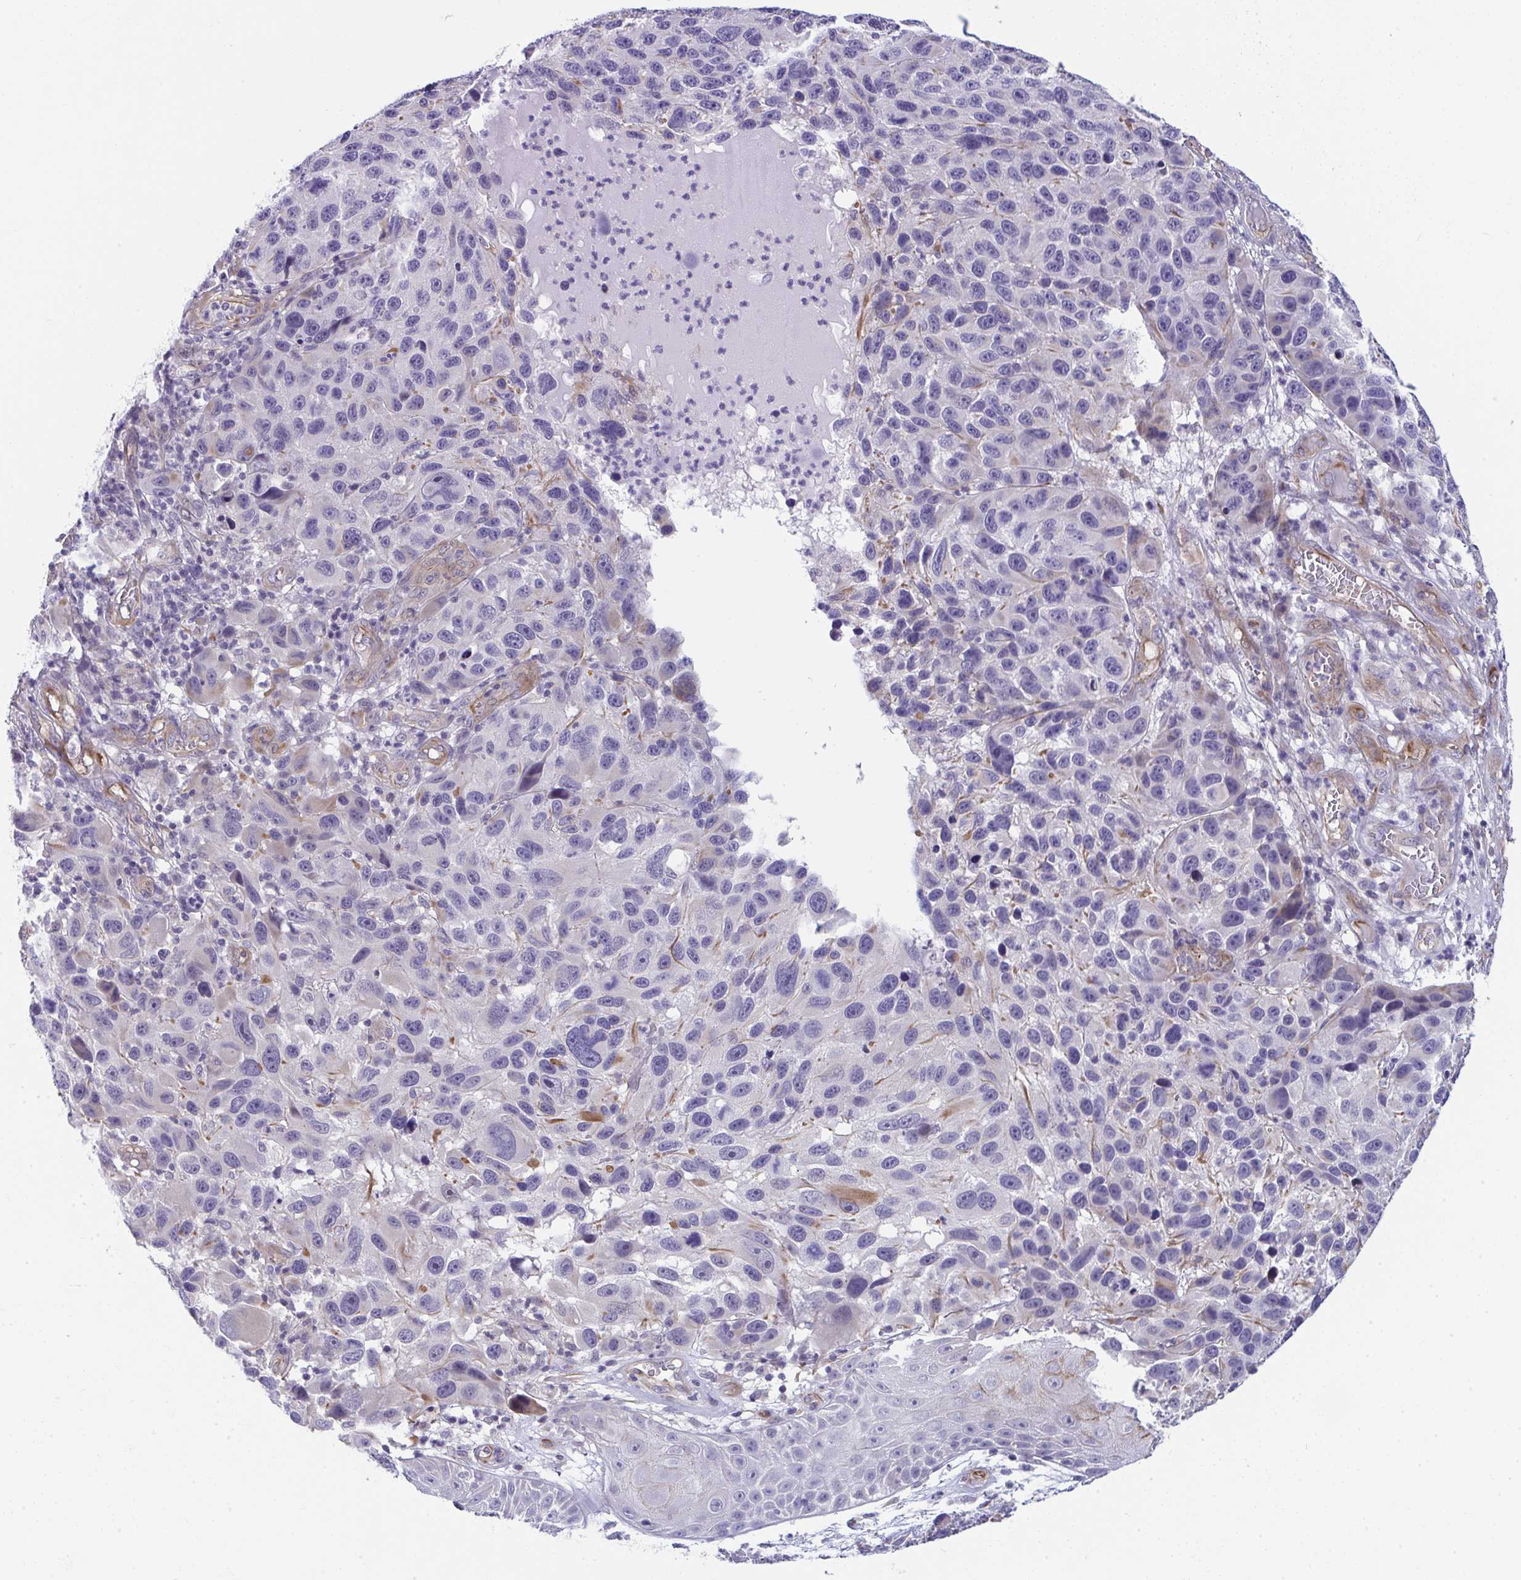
{"staining": {"intensity": "negative", "quantity": "none", "location": "none"}, "tissue": "melanoma", "cell_type": "Tumor cells", "image_type": "cancer", "snomed": [{"axis": "morphology", "description": "Malignant melanoma, NOS"}, {"axis": "topography", "description": "Skin"}], "caption": "Tumor cells show no significant positivity in melanoma.", "gene": "MYL12A", "patient": {"sex": "male", "age": 53}}